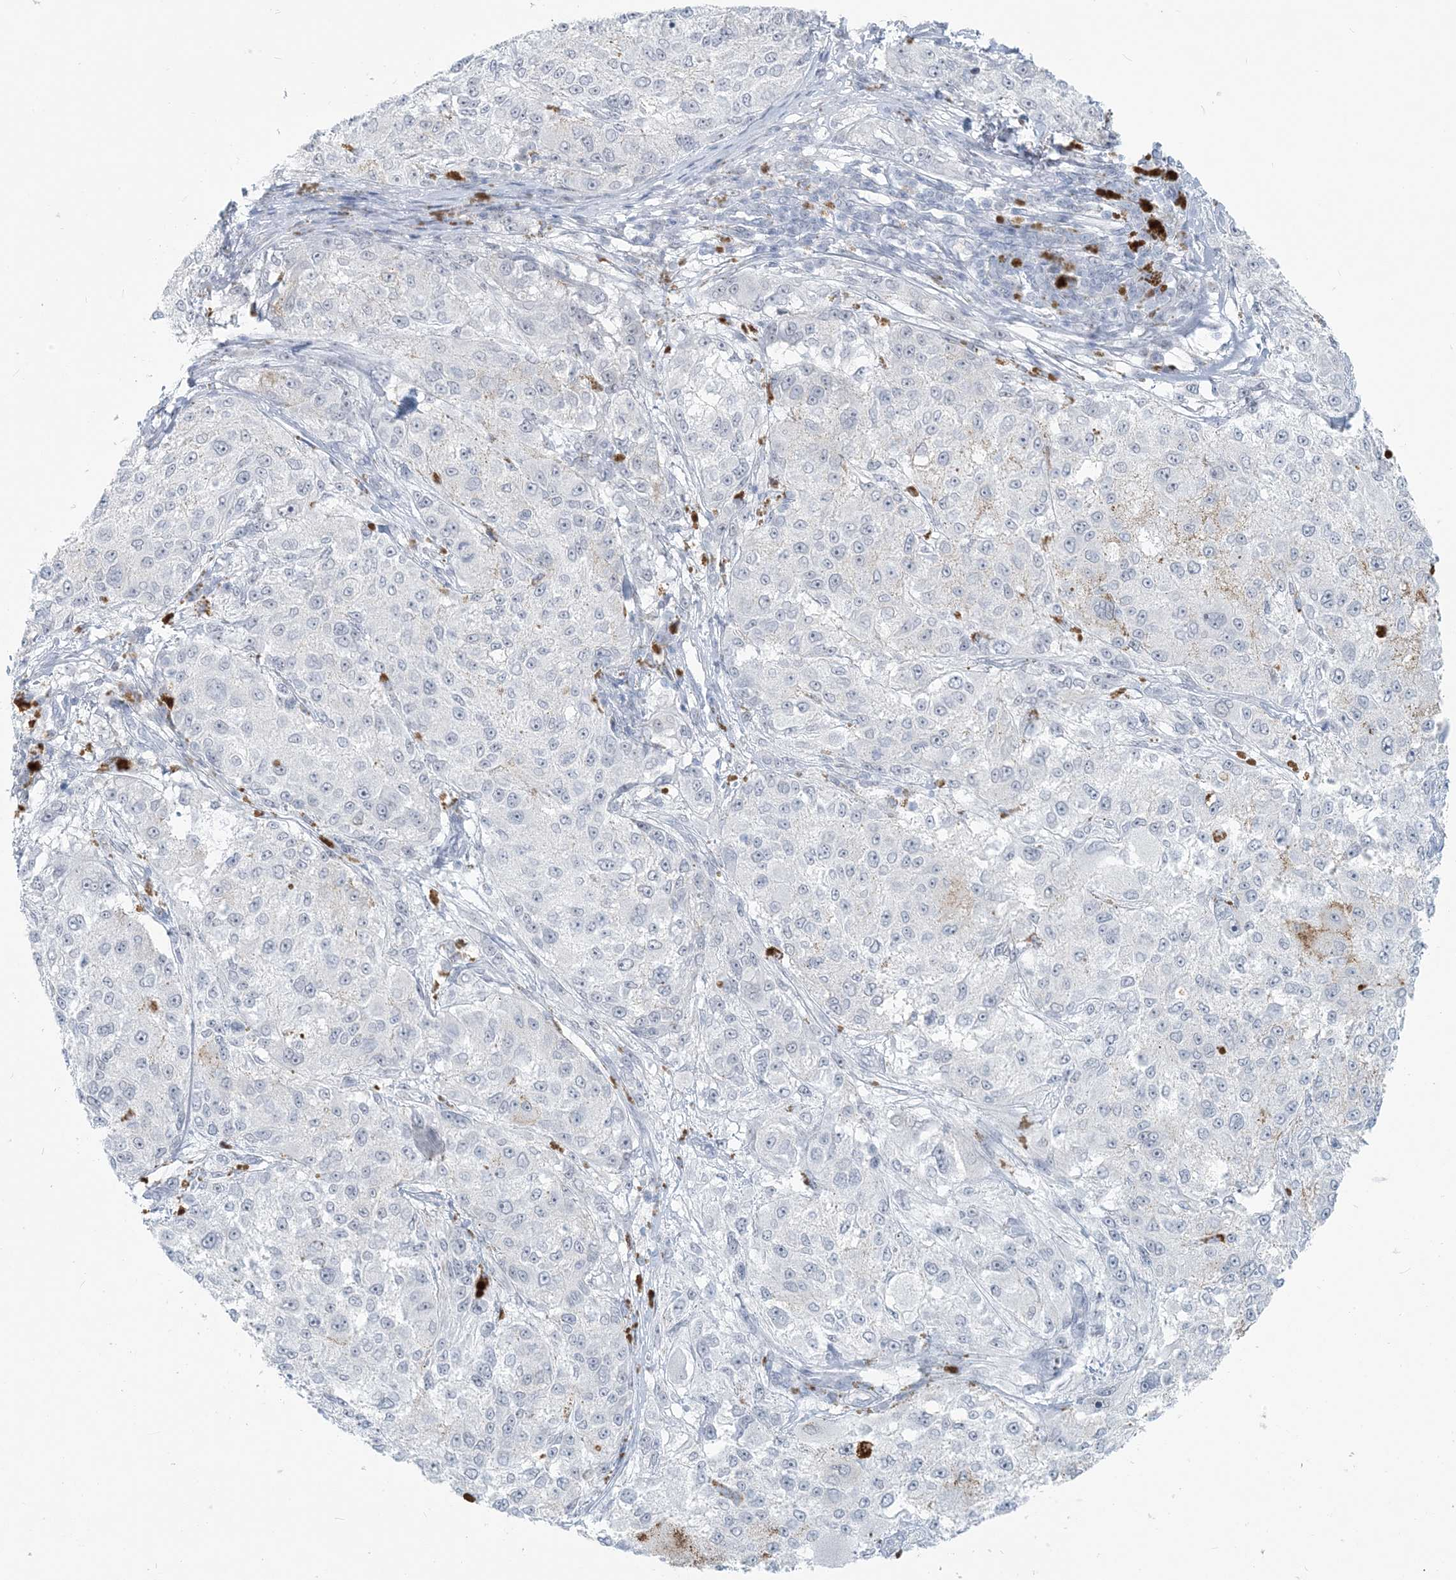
{"staining": {"intensity": "negative", "quantity": "none", "location": "none"}, "tissue": "melanoma", "cell_type": "Tumor cells", "image_type": "cancer", "snomed": [{"axis": "morphology", "description": "Necrosis, NOS"}, {"axis": "morphology", "description": "Malignant melanoma, NOS"}, {"axis": "topography", "description": "Skin"}], "caption": "Melanoma was stained to show a protein in brown. There is no significant staining in tumor cells.", "gene": "SCML1", "patient": {"sex": "female", "age": 87}}